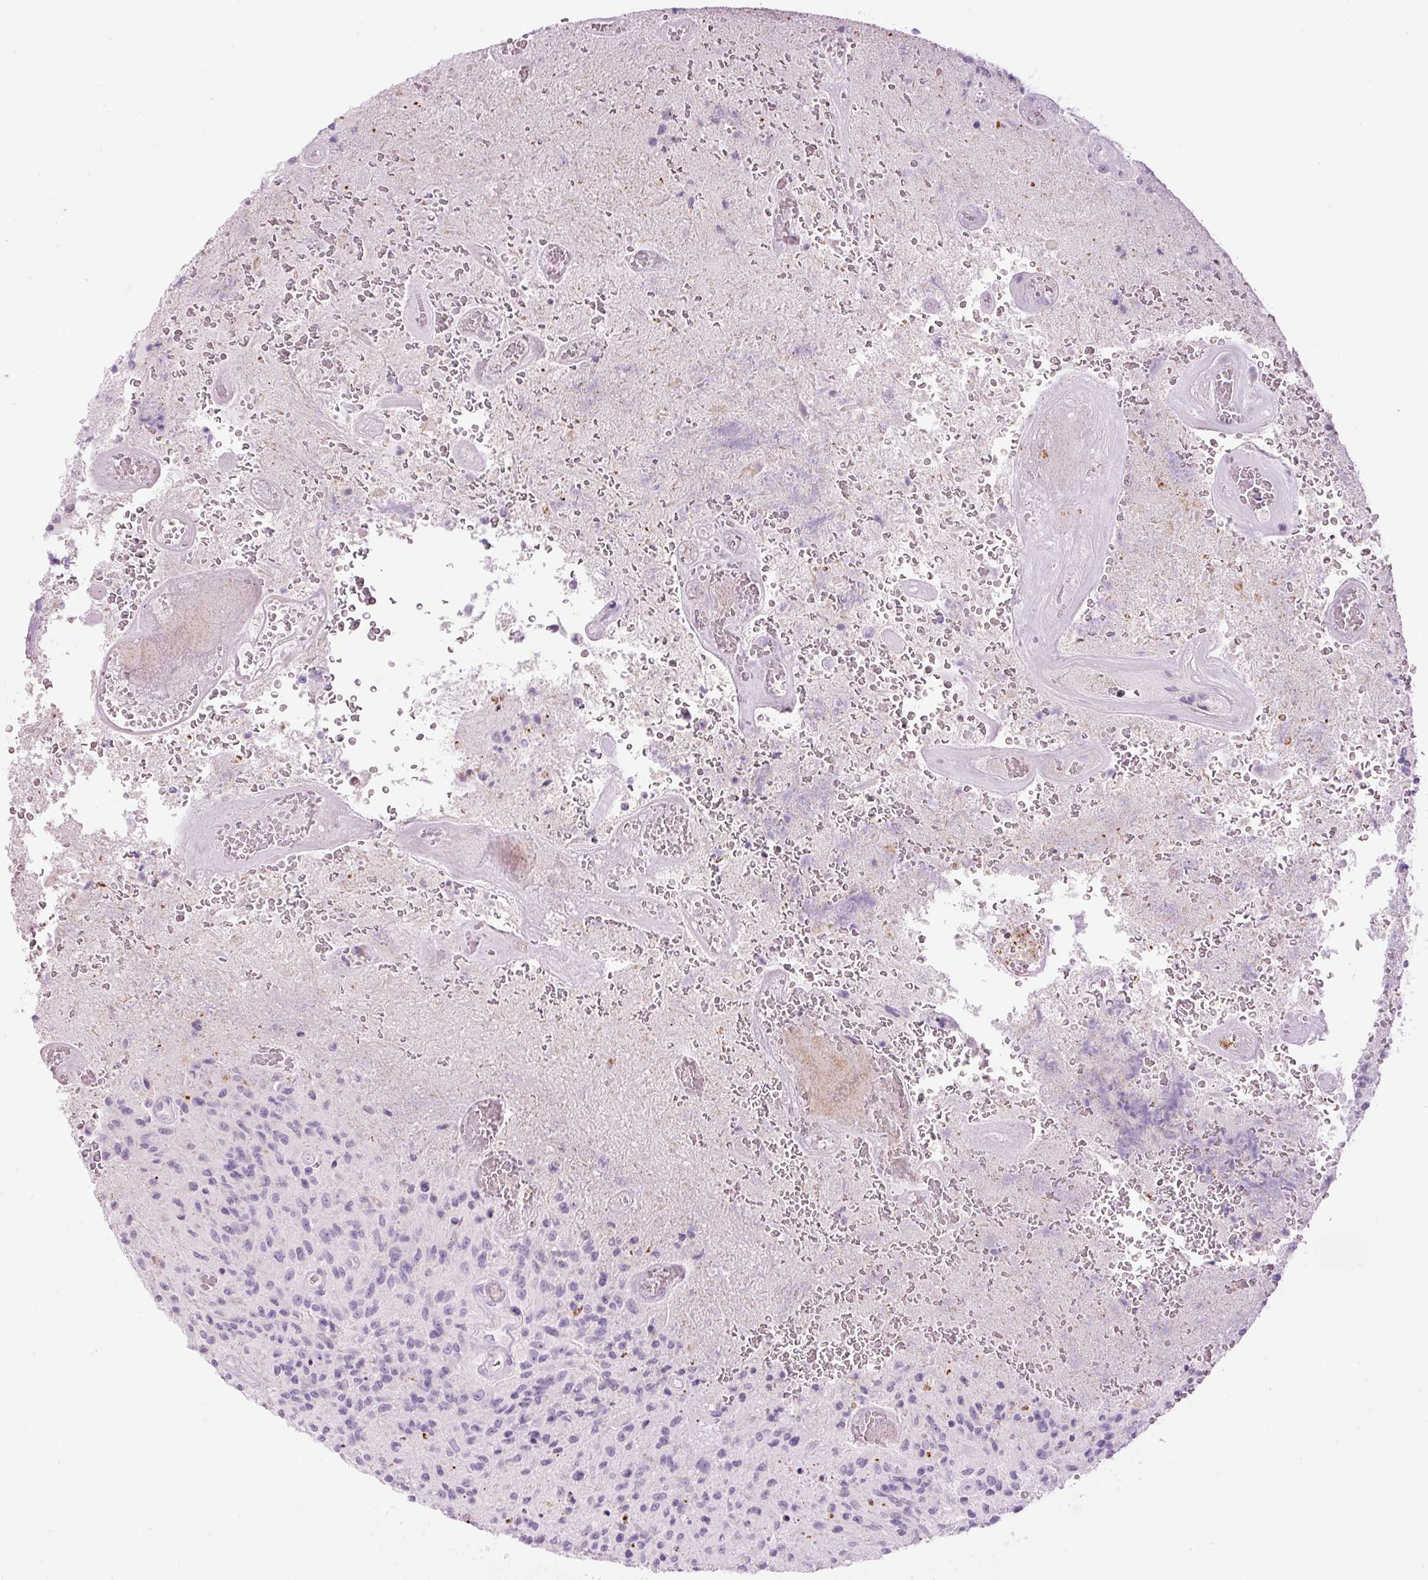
{"staining": {"intensity": "negative", "quantity": "none", "location": "none"}, "tissue": "glioma", "cell_type": "Tumor cells", "image_type": "cancer", "snomed": [{"axis": "morphology", "description": "Normal tissue, NOS"}, {"axis": "morphology", "description": "Glioma, malignant, High grade"}, {"axis": "topography", "description": "Cerebral cortex"}], "caption": "The photomicrograph reveals no staining of tumor cells in glioma.", "gene": "CARD16", "patient": {"sex": "male", "age": 56}}